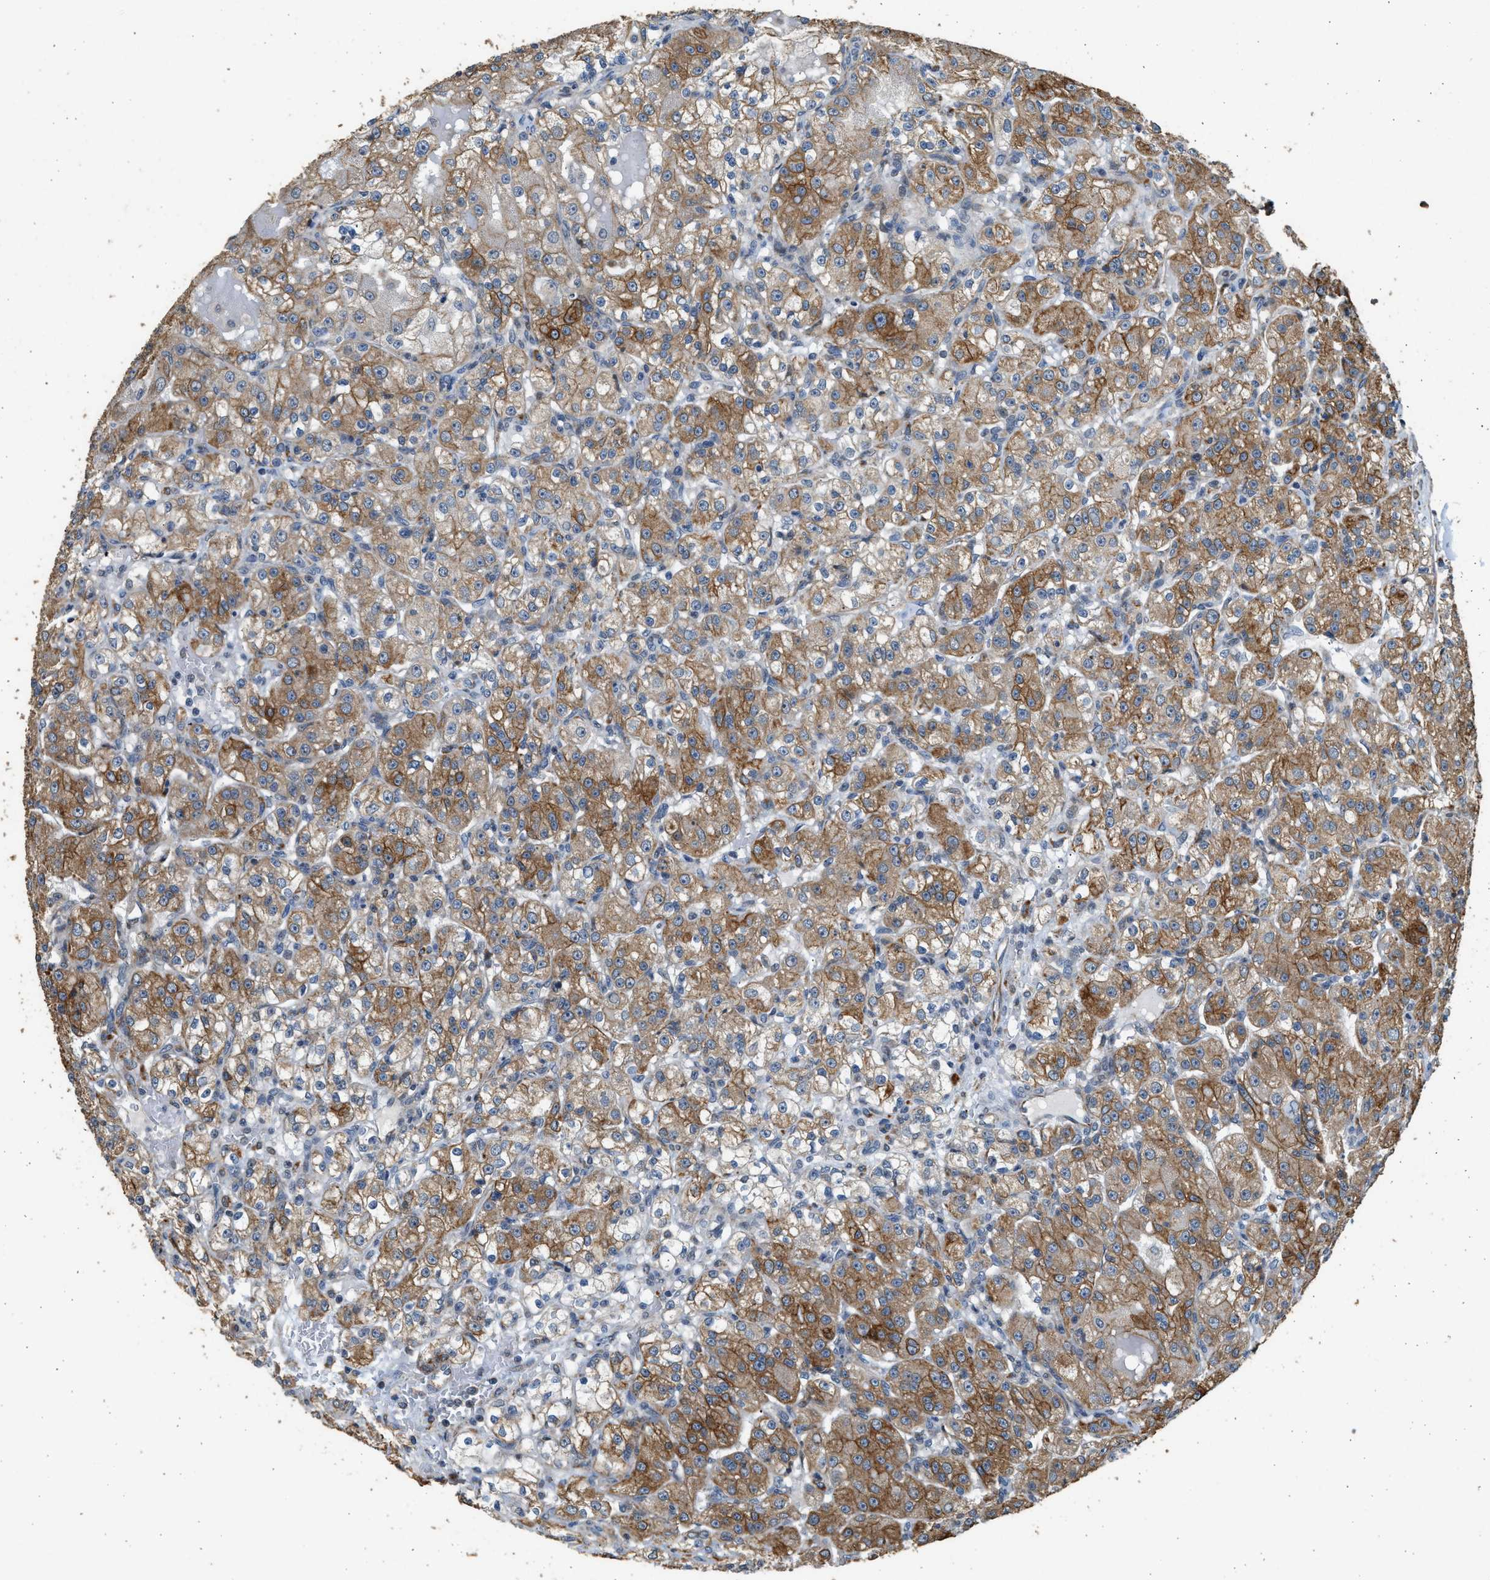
{"staining": {"intensity": "moderate", "quantity": ">75%", "location": "cytoplasmic/membranous"}, "tissue": "renal cancer", "cell_type": "Tumor cells", "image_type": "cancer", "snomed": [{"axis": "morphology", "description": "Normal tissue, NOS"}, {"axis": "morphology", "description": "Adenocarcinoma, NOS"}, {"axis": "topography", "description": "Kidney"}], "caption": "Human renal cancer stained for a protein (brown) demonstrates moderate cytoplasmic/membranous positive expression in approximately >75% of tumor cells.", "gene": "PCLO", "patient": {"sex": "male", "age": 61}}